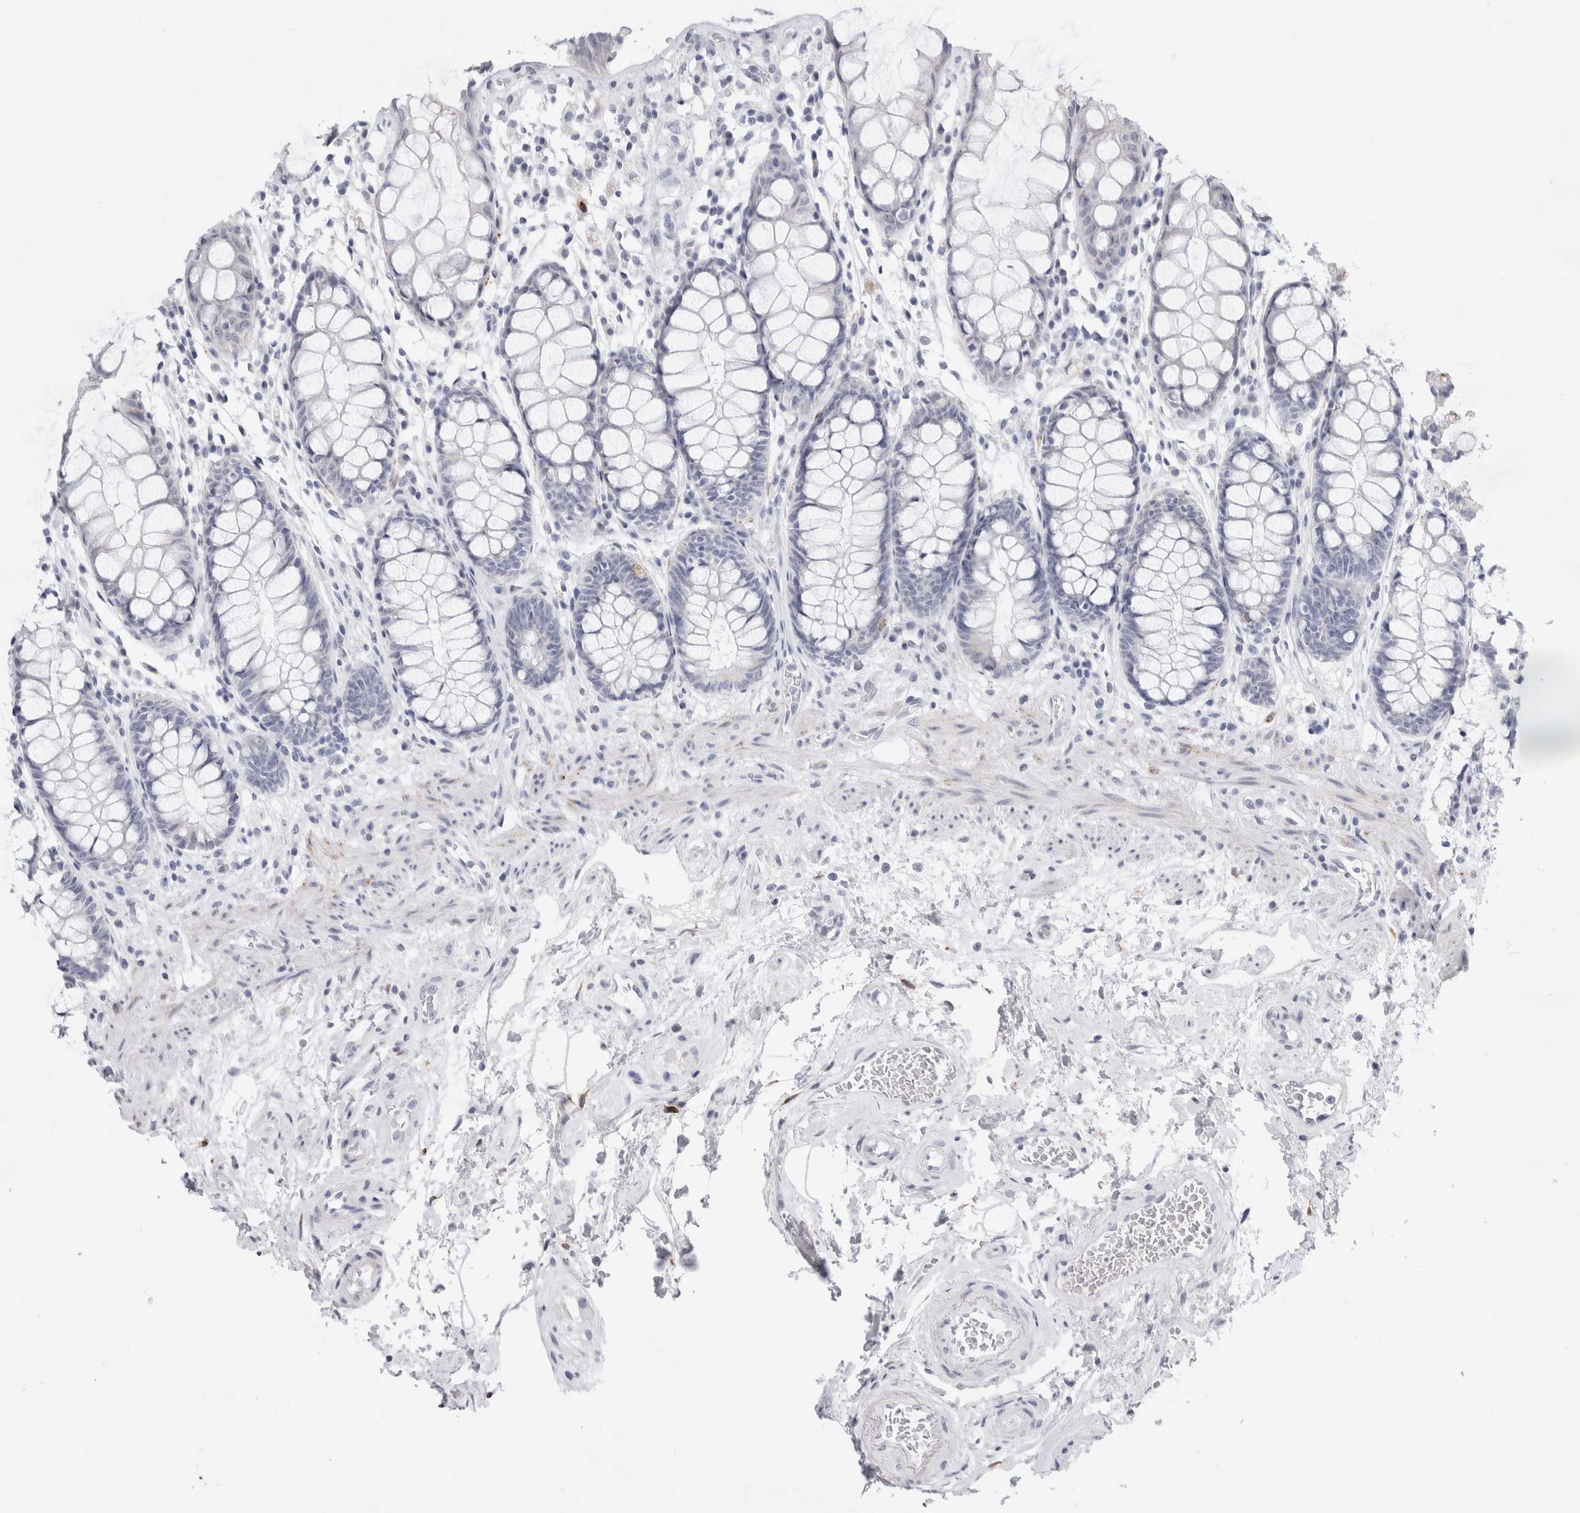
{"staining": {"intensity": "negative", "quantity": "none", "location": "none"}, "tissue": "rectum", "cell_type": "Glandular cells", "image_type": "normal", "snomed": [{"axis": "morphology", "description": "Normal tissue, NOS"}, {"axis": "topography", "description": "Rectum"}], "caption": "DAB (3,3'-diaminobenzidine) immunohistochemical staining of normal rectum reveals no significant positivity in glandular cells. (Stains: DAB IHC with hematoxylin counter stain, Microscopy: brightfield microscopy at high magnification).", "gene": "MUC15", "patient": {"sex": "male", "age": 64}}